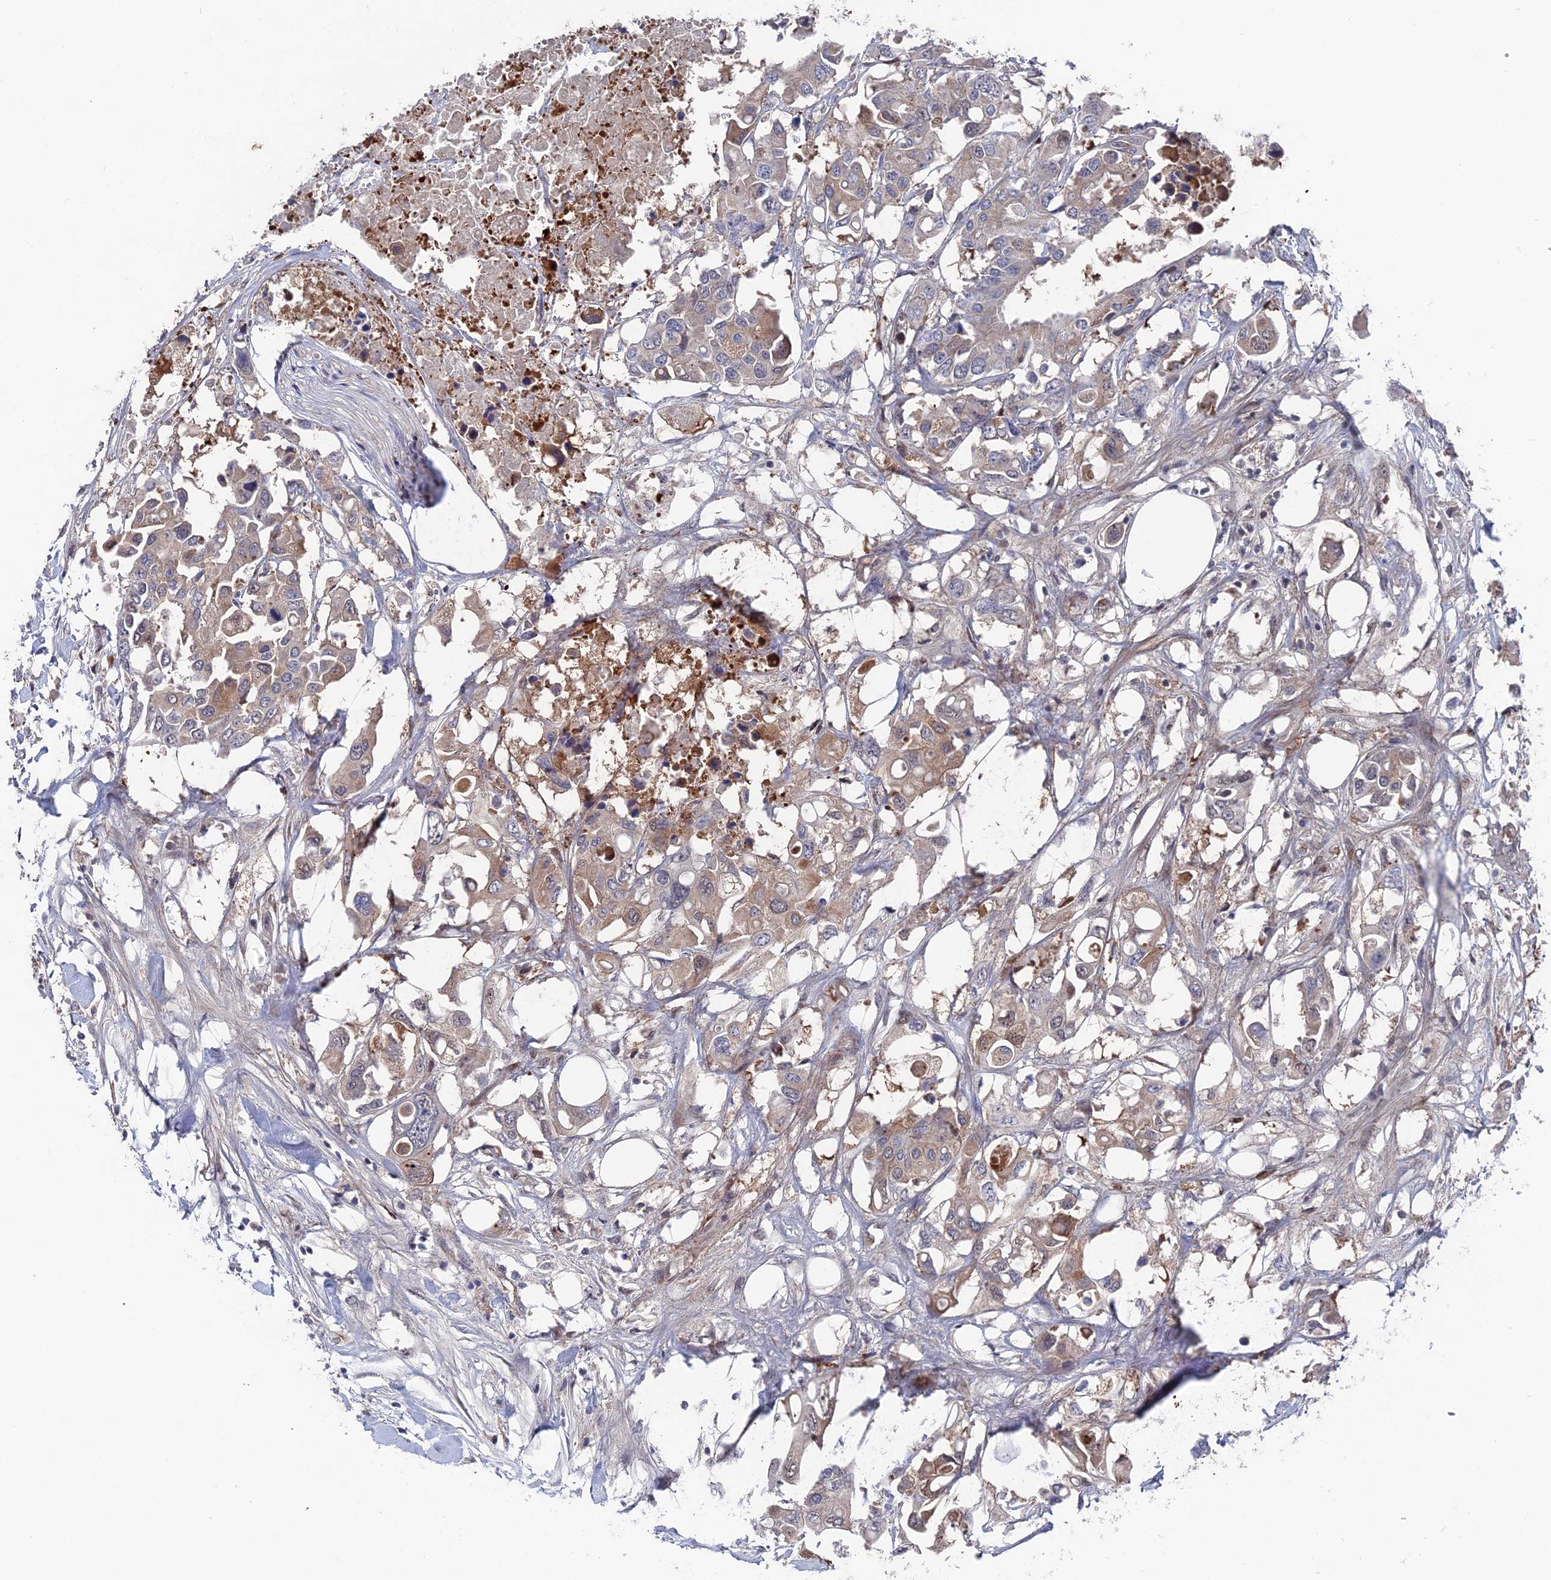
{"staining": {"intensity": "moderate", "quantity": "<25%", "location": "cytoplasmic/membranous"}, "tissue": "colorectal cancer", "cell_type": "Tumor cells", "image_type": "cancer", "snomed": [{"axis": "morphology", "description": "Adenocarcinoma, NOS"}, {"axis": "topography", "description": "Colon"}], "caption": "IHC staining of adenocarcinoma (colorectal), which reveals low levels of moderate cytoplasmic/membranous expression in approximately <25% of tumor cells indicating moderate cytoplasmic/membranous protein positivity. The staining was performed using DAB (brown) for protein detection and nuclei were counterstained in hematoxylin (blue).", "gene": "UNC5D", "patient": {"sex": "male", "age": 77}}